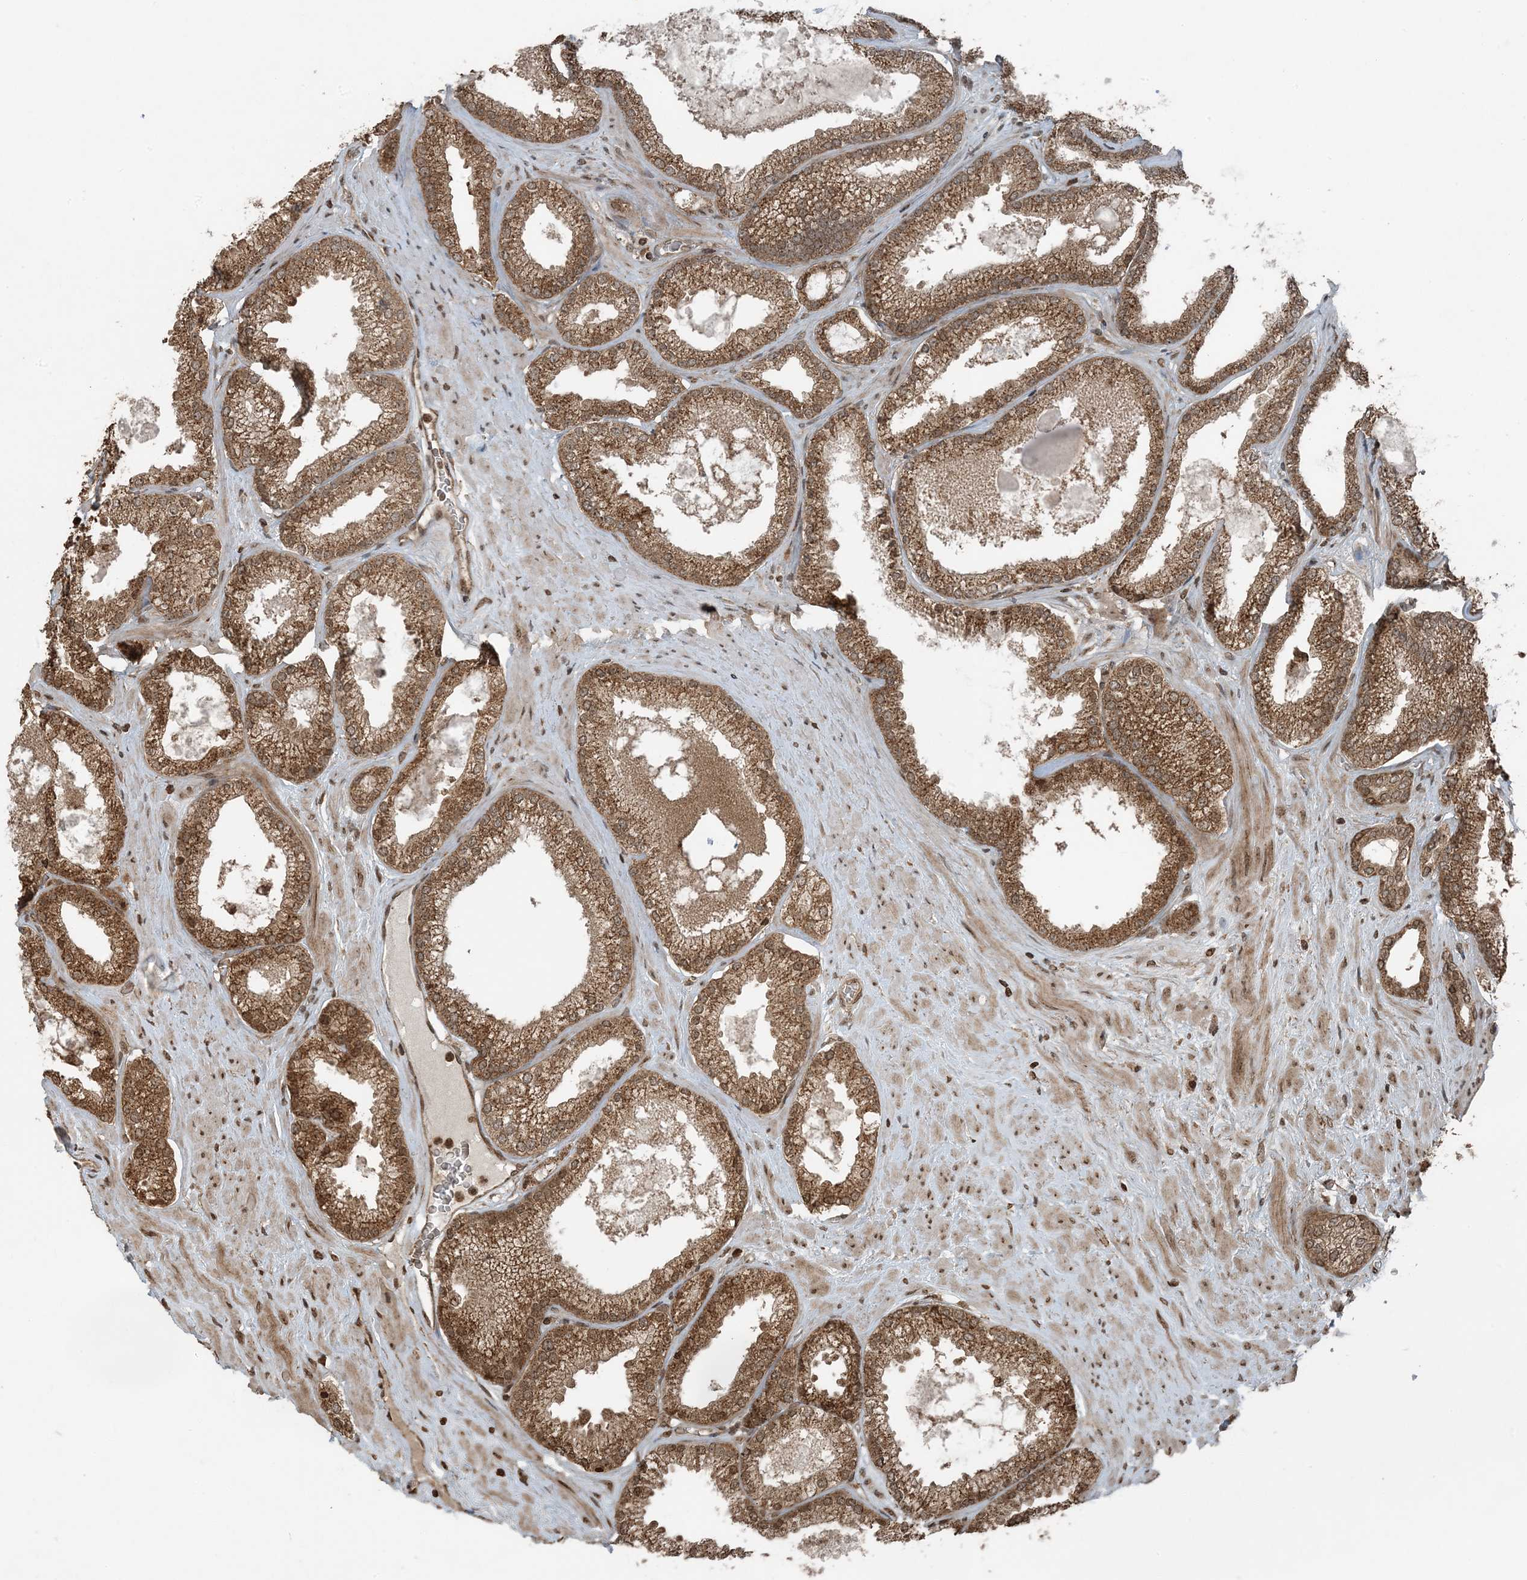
{"staining": {"intensity": "moderate", "quantity": ">75%", "location": "cytoplasmic/membranous,nuclear"}, "tissue": "prostate cancer", "cell_type": "Tumor cells", "image_type": "cancer", "snomed": [{"axis": "morphology", "description": "Adenocarcinoma, Low grade"}, {"axis": "topography", "description": "Prostate"}], "caption": "Immunohistochemical staining of human prostate low-grade adenocarcinoma displays medium levels of moderate cytoplasmic/membranous and nuclear protein expression in about >75% of tumor cells. (brown staining indicates protein expression, while blue staining denotes nuclei).", "gene": "ZFAND2B", "patient": {"sex": "male", "age": 62}}